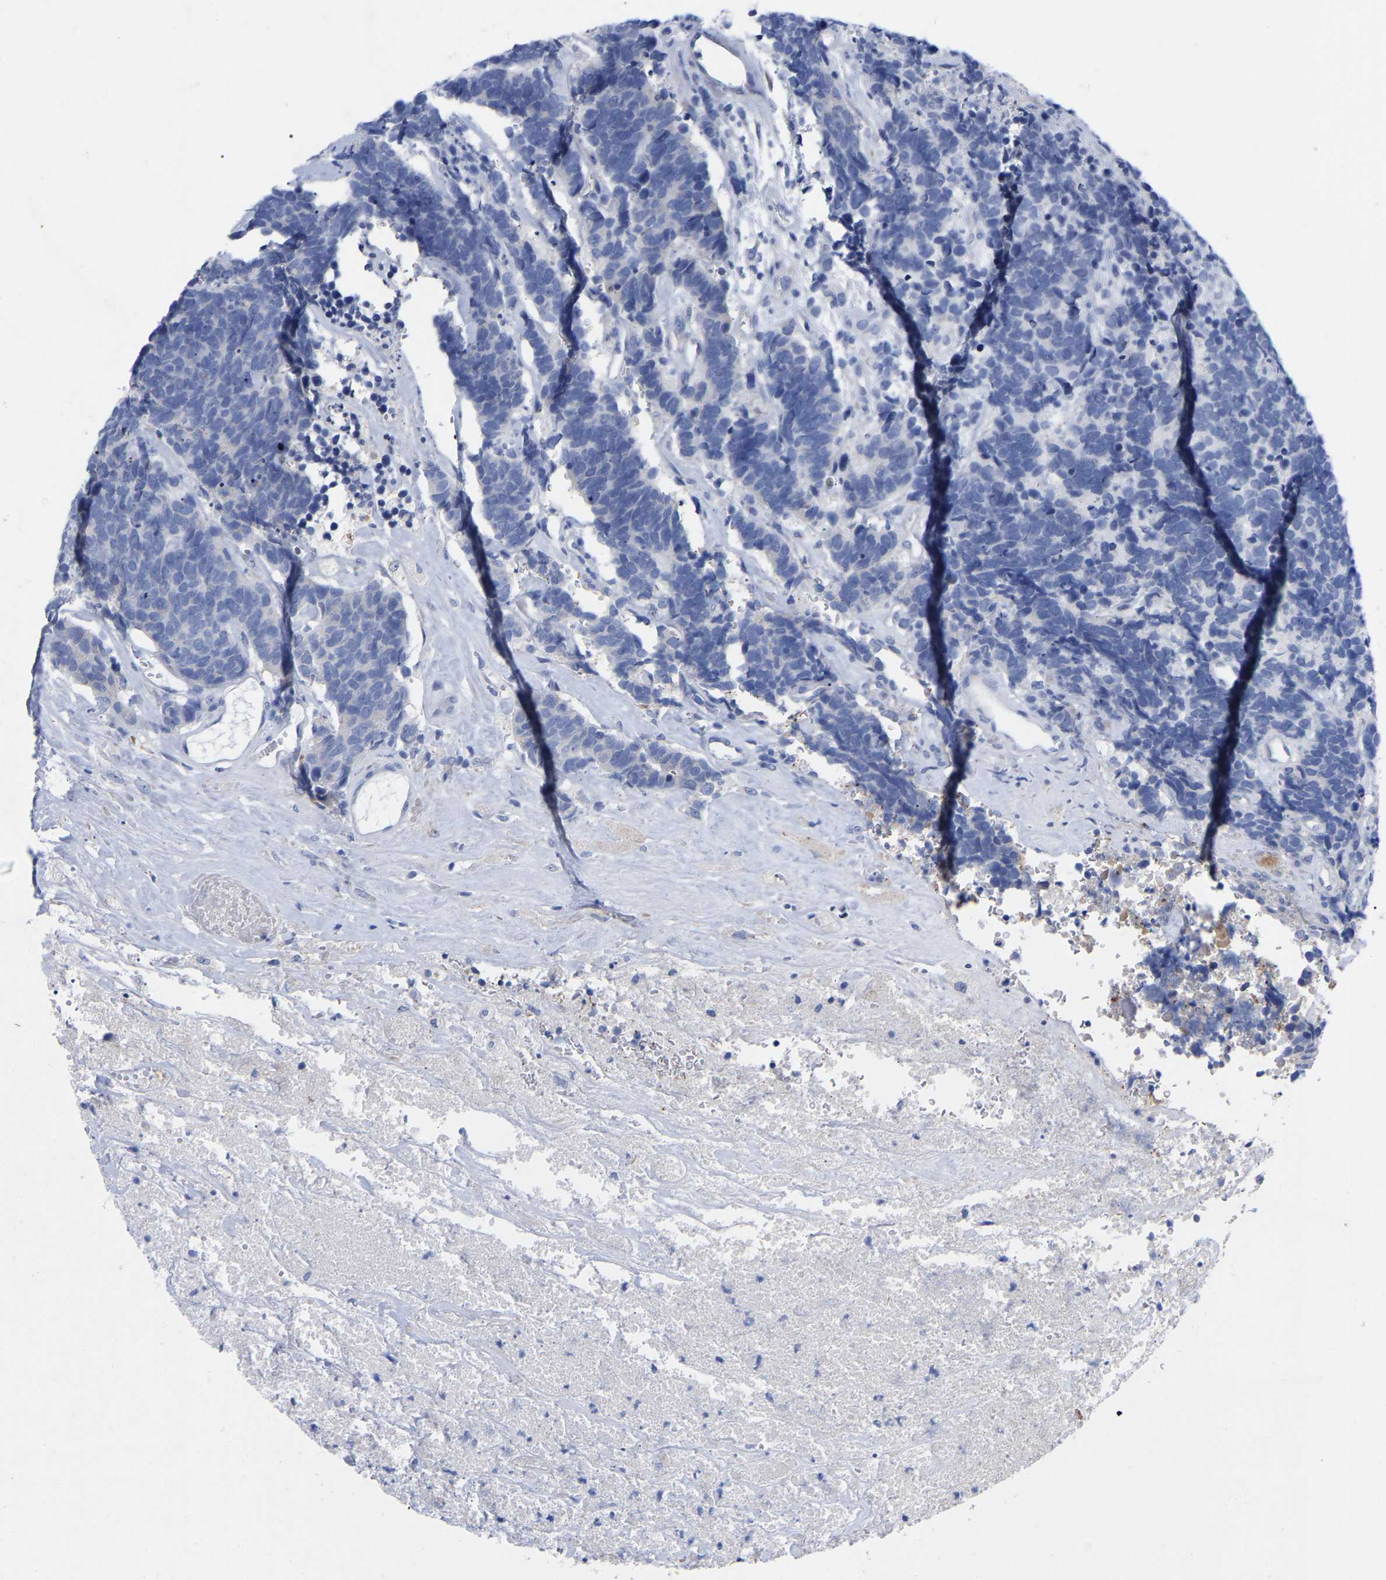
{"staining": {"intensity": "negative", "quantity": "none", "location": "none"}, "tissue": "carcinoid", "cell_type": "Tumor cells", "image_type": "cancer", "snomed": [{"axis": "morphology", "description": "Carcinoma, NOS"}, {"axis": "morphology", "description": "Carcinoid, malignant, NOS"}, {"axis": "topography", "description": "Urinary bladder"}], "caption": "DAB immunohistochemical staining of human carcinoma shows no significant staining in tumor cells.", "gene": "STRIP2", "patient": {"sex": "male", "age": 57}}